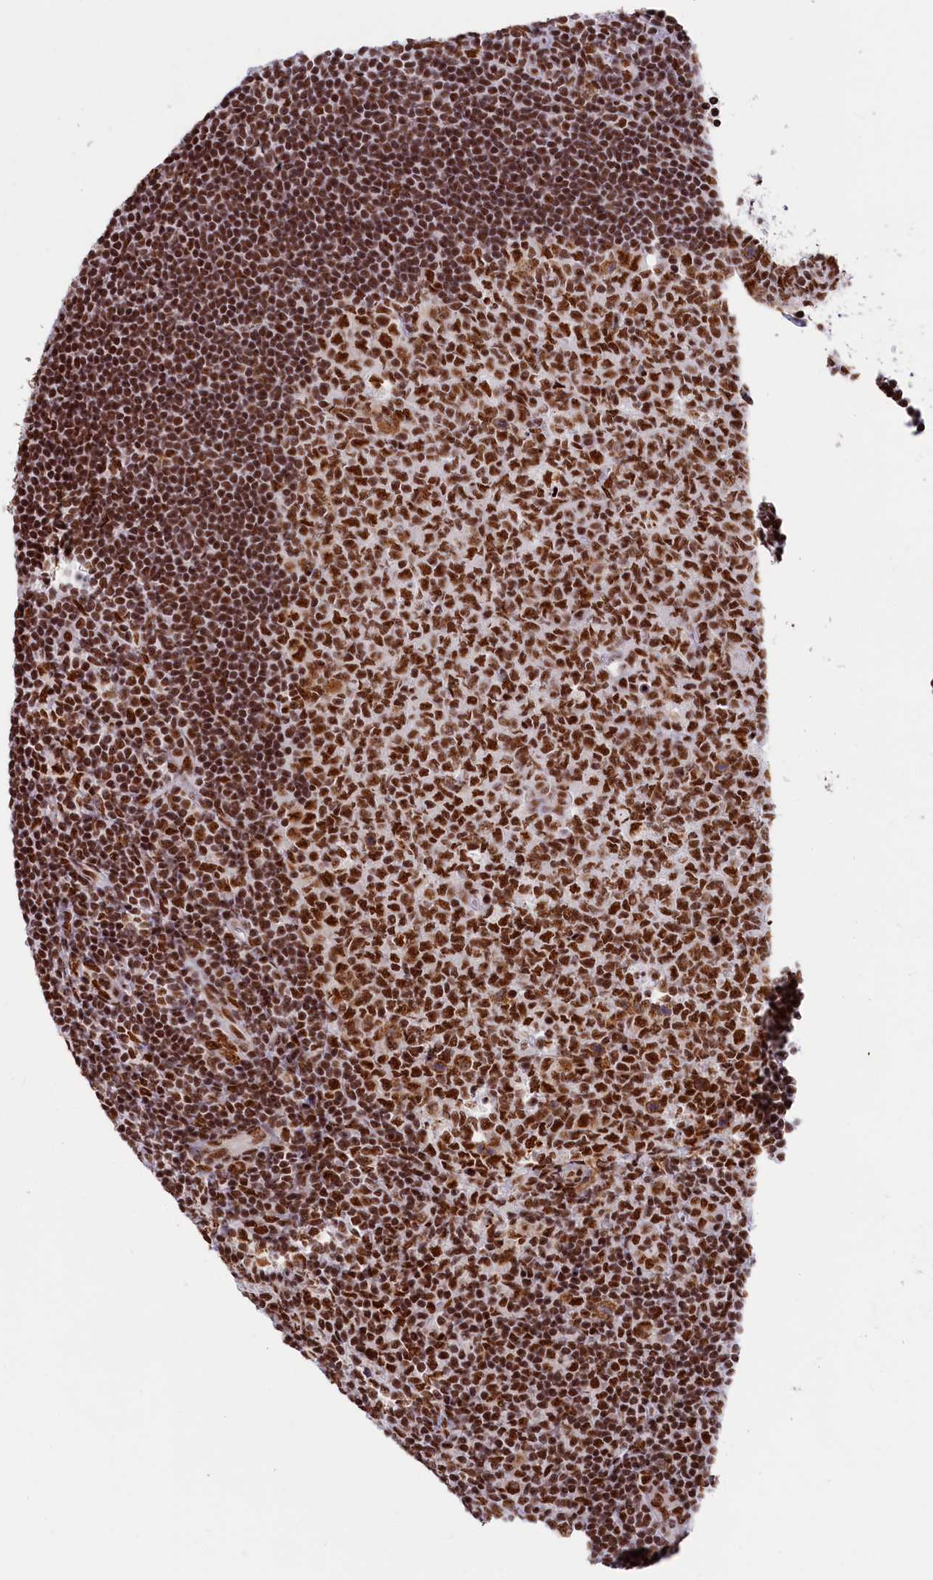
{"staining": {"intensity": "strong", "quantity": ">75%", "location": "nuclear"}, "tissue": "tonsil", "cell_type": "Germinal center cells", "image_type": "normal", "snomed": [{"axis": "morphology", "description": "Normal tissue, NOS"}, {"axis": "topography", "description": "Tonsil"}], "caption": "Brown immunohistochemical staining in unremarkable tonsil shows strong nuclear positivity in about >75% of germinal center cells.", "gene": "SNRNP70", "patient": {"sex": "male", "age": 17}}